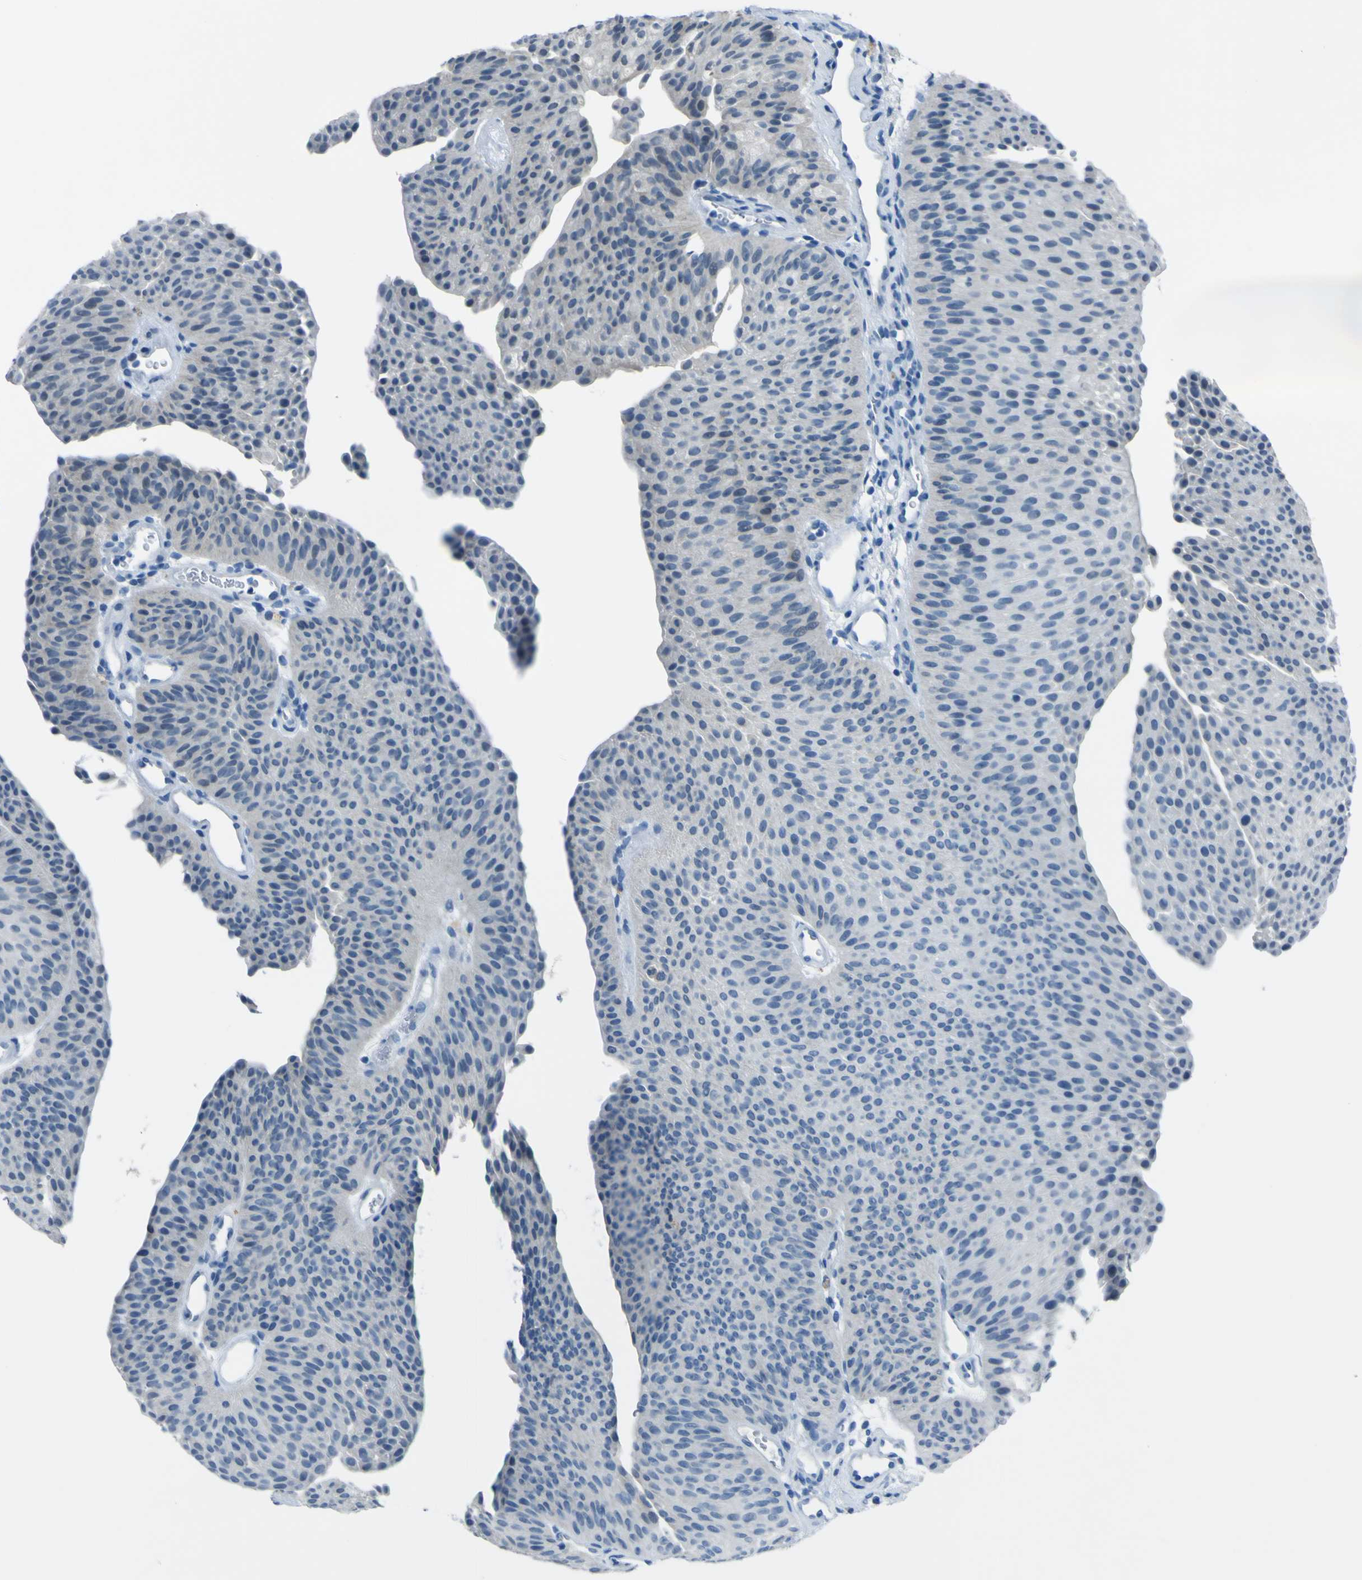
{"staining": {"intensity": "negative", "quantity": "none", "location": "none"}, "tissue": "urothelial cancer", "cell_type": "Tumor cells", "image_type": "cancer", "snomed": [{"axis": "morphology", "description": "Urothelial carcinoma, Low grade"}, {"axis": "topography", "description": "Urinary bladder"}], "caption": "Micrograph shows no protein staining in tumor cells of urothelial cancer tissue.", "gene": "PHKG1", "patient": {"sex": "female", "age": 60}}